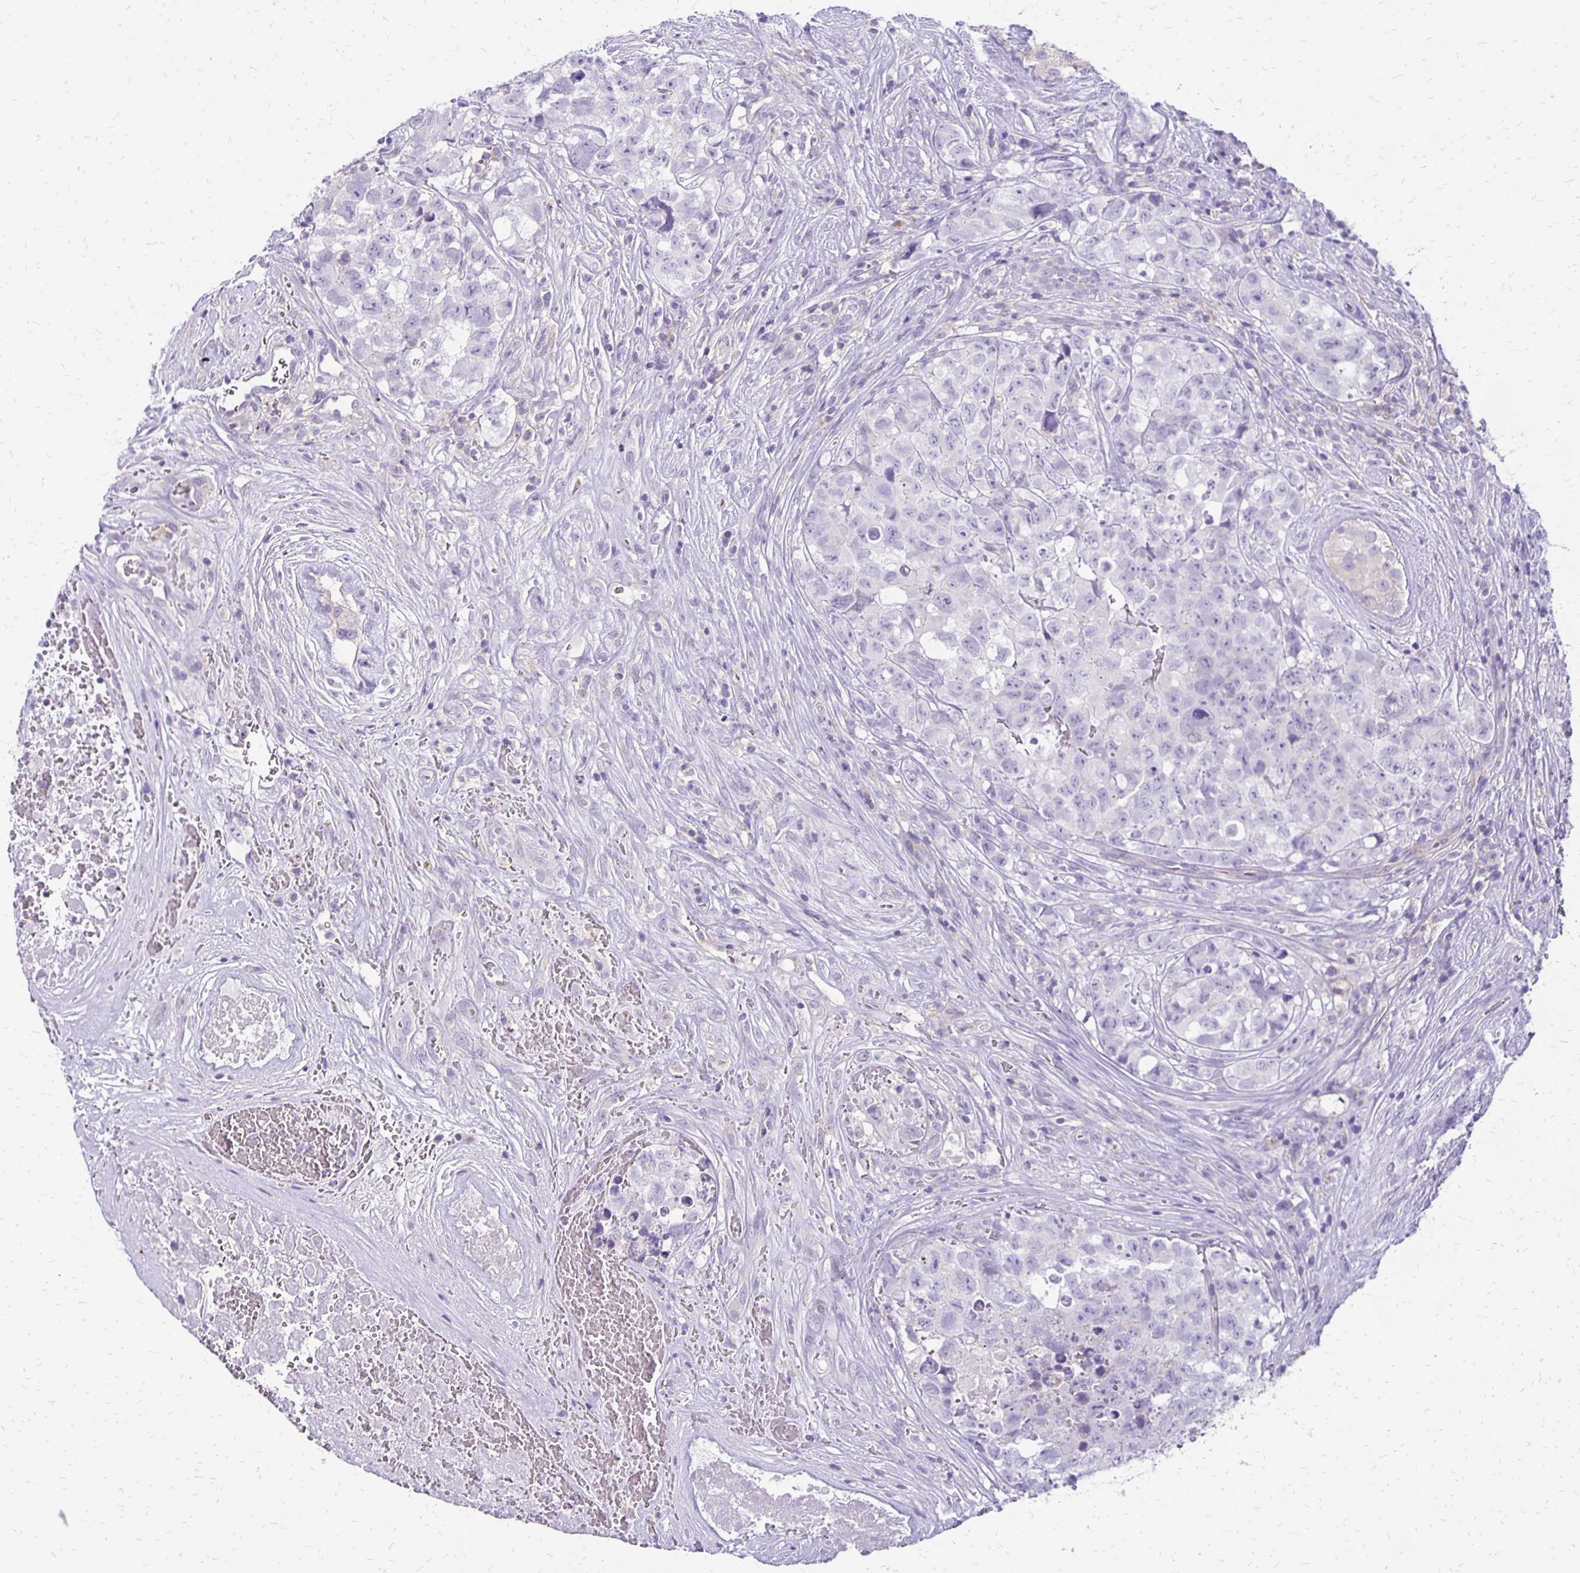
{"staining": {"intensity": "negative", "quantity": "none", "location": "none"}, "tissue": "testis cancer", "cell_type": "Tumor cells", "image_type": "cancer", "snomed": [{"axis": "morphology", "description": "Carcinoma, Embryonal, NOS"}, {"axis": "topography", "description": "Testis"}], "caption": "Immunohistochemistry of human embryonal carcinoma (testis) exhibits no positivity in tumor cells.", "gene": "ANKRD45", "patient": {"sex": "male", "age": 18}}